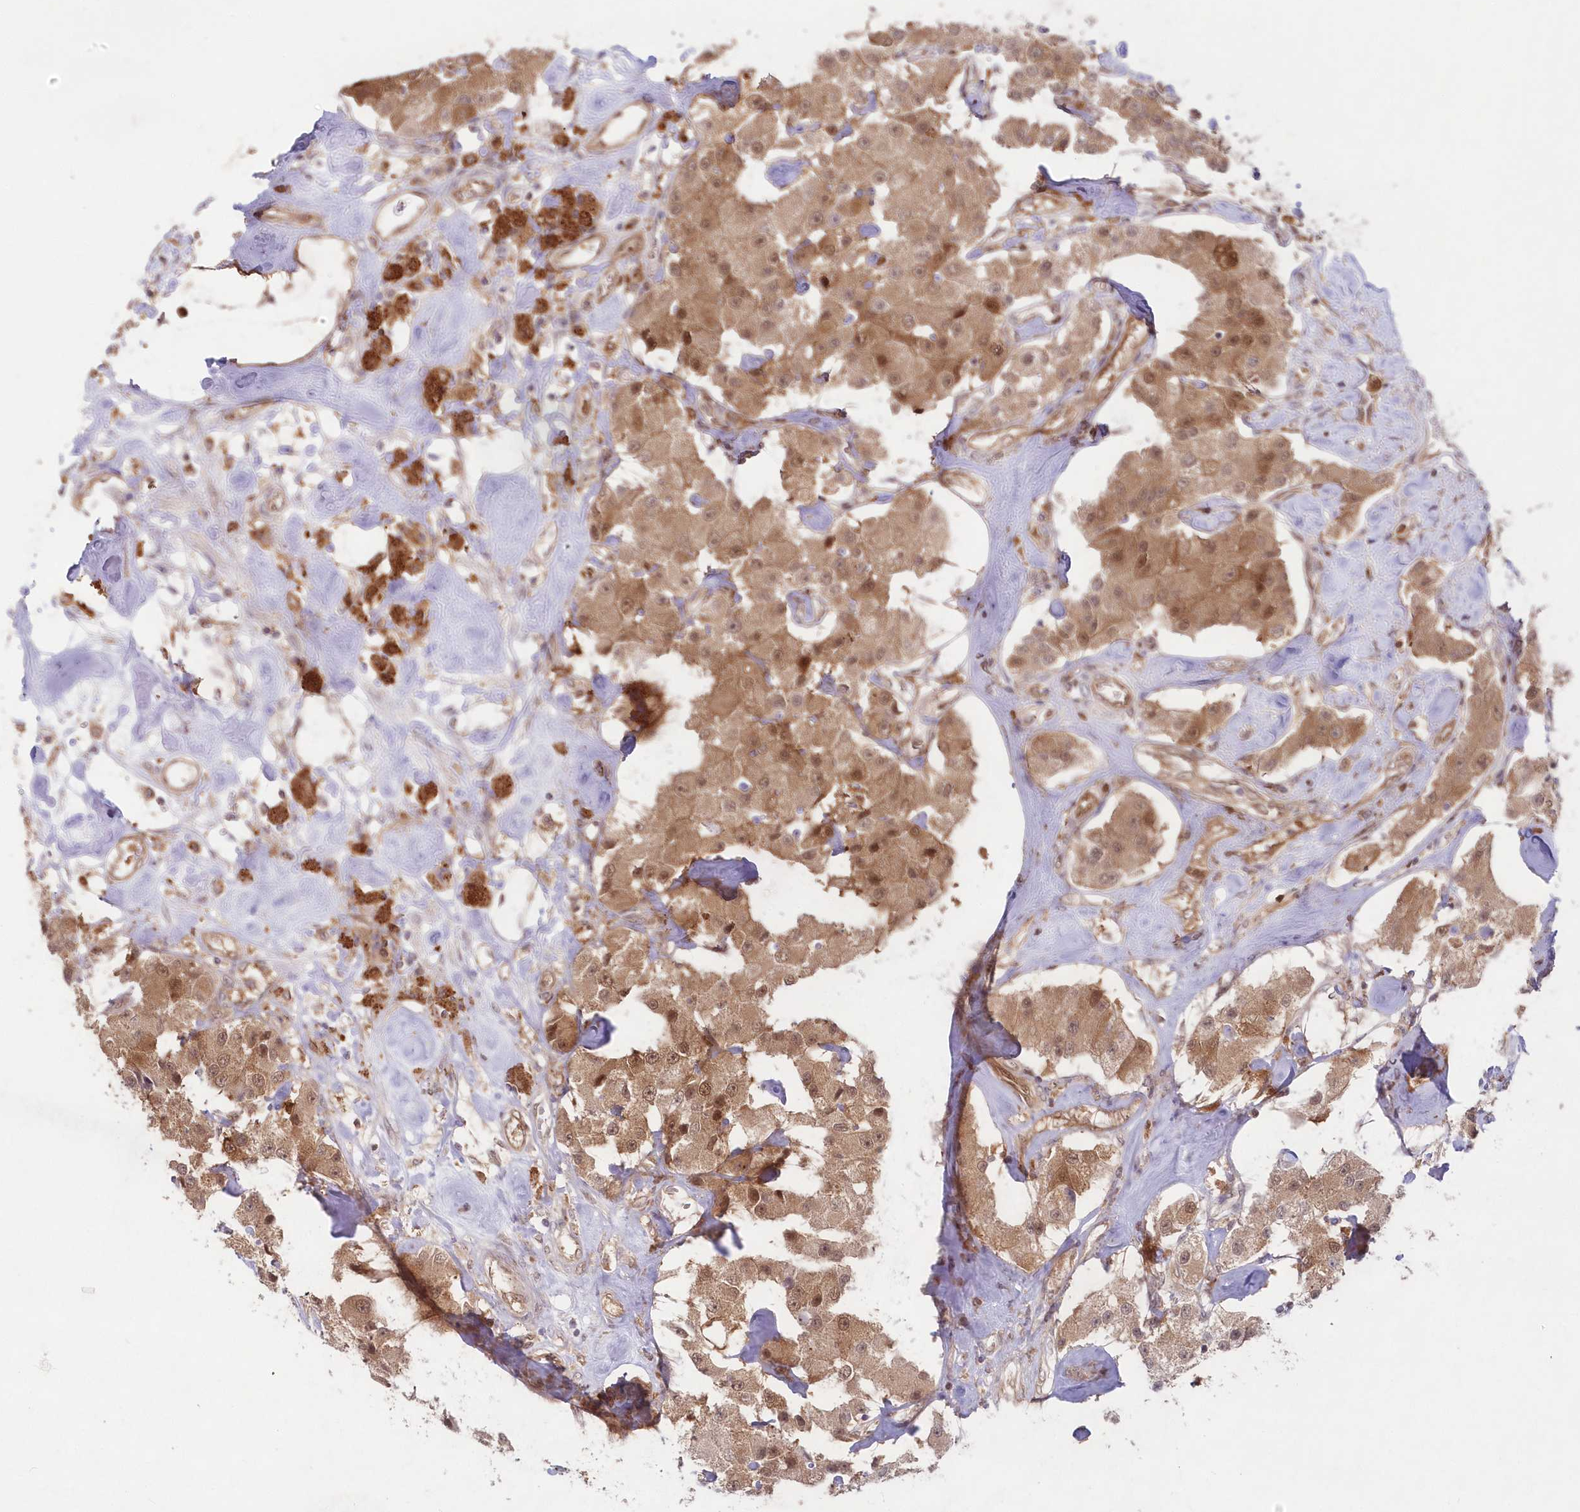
{"staining": {"intensity": "moderate", "quantity": "25%-75%", "location": "cytoplasmic/membranous,nuclear"}, "tissue": "carcinoid", "cell_type": "Tumor cells", "image_type": "cancer", "snomed": [{"axis": "morphology", "description": "Carcinoid, malignant, NOS"}, {"axis": "topography", "description": "Pancreas"}], "caption": "IHC staining of malignant carcinoid, which exhibits medium levels of moderate cytoplasmic/membranous and nuclear expression in approximately 25%-75% of tumor cells indicating moderate cytoplasmic/membranous and nuclear protein positivity. The staining was performed using DAB (3,3'-diaminobenzidine) (brown) for protein detection and nuclei were counterstained in hematoxylin (blue).", "gene": "GBE1", "patient": {"sex": "male", "age": 41}}